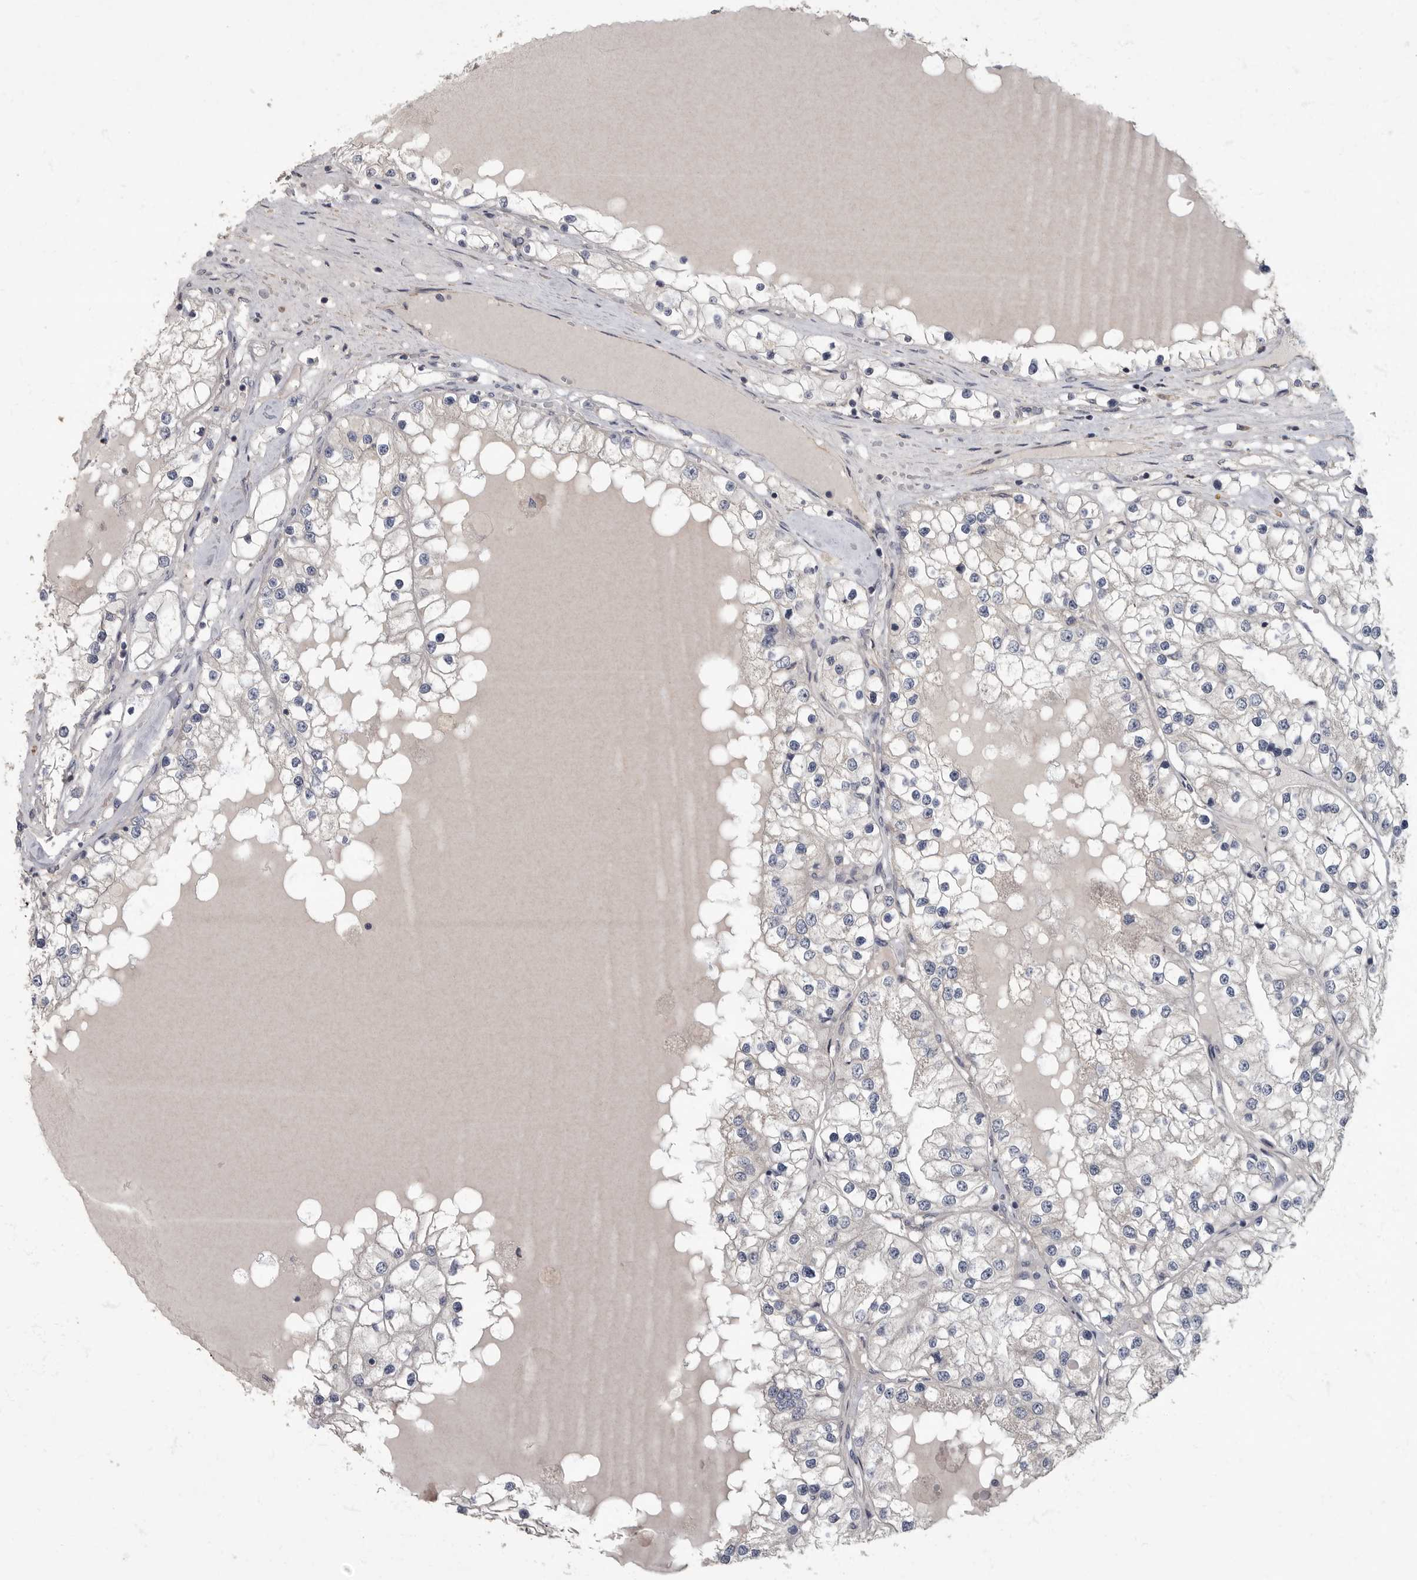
{"staining": {"intensity": "negative", "quantity": "none", "location": "none"}, "tissue": "renal cancer", "cell_type": "Tumor cells", "image_type": "cancer", "snomed": [{"axis": "morphology", "description": "Adenocarcinoma, NOS"}, {"axis": "topography", "description": "Kidney"}], "caption": "The image reveals no staining of tumor cells in renal adenocarcinoma.", "gene": "PDK1", "patient": {"sex": "male", "age": 68}}